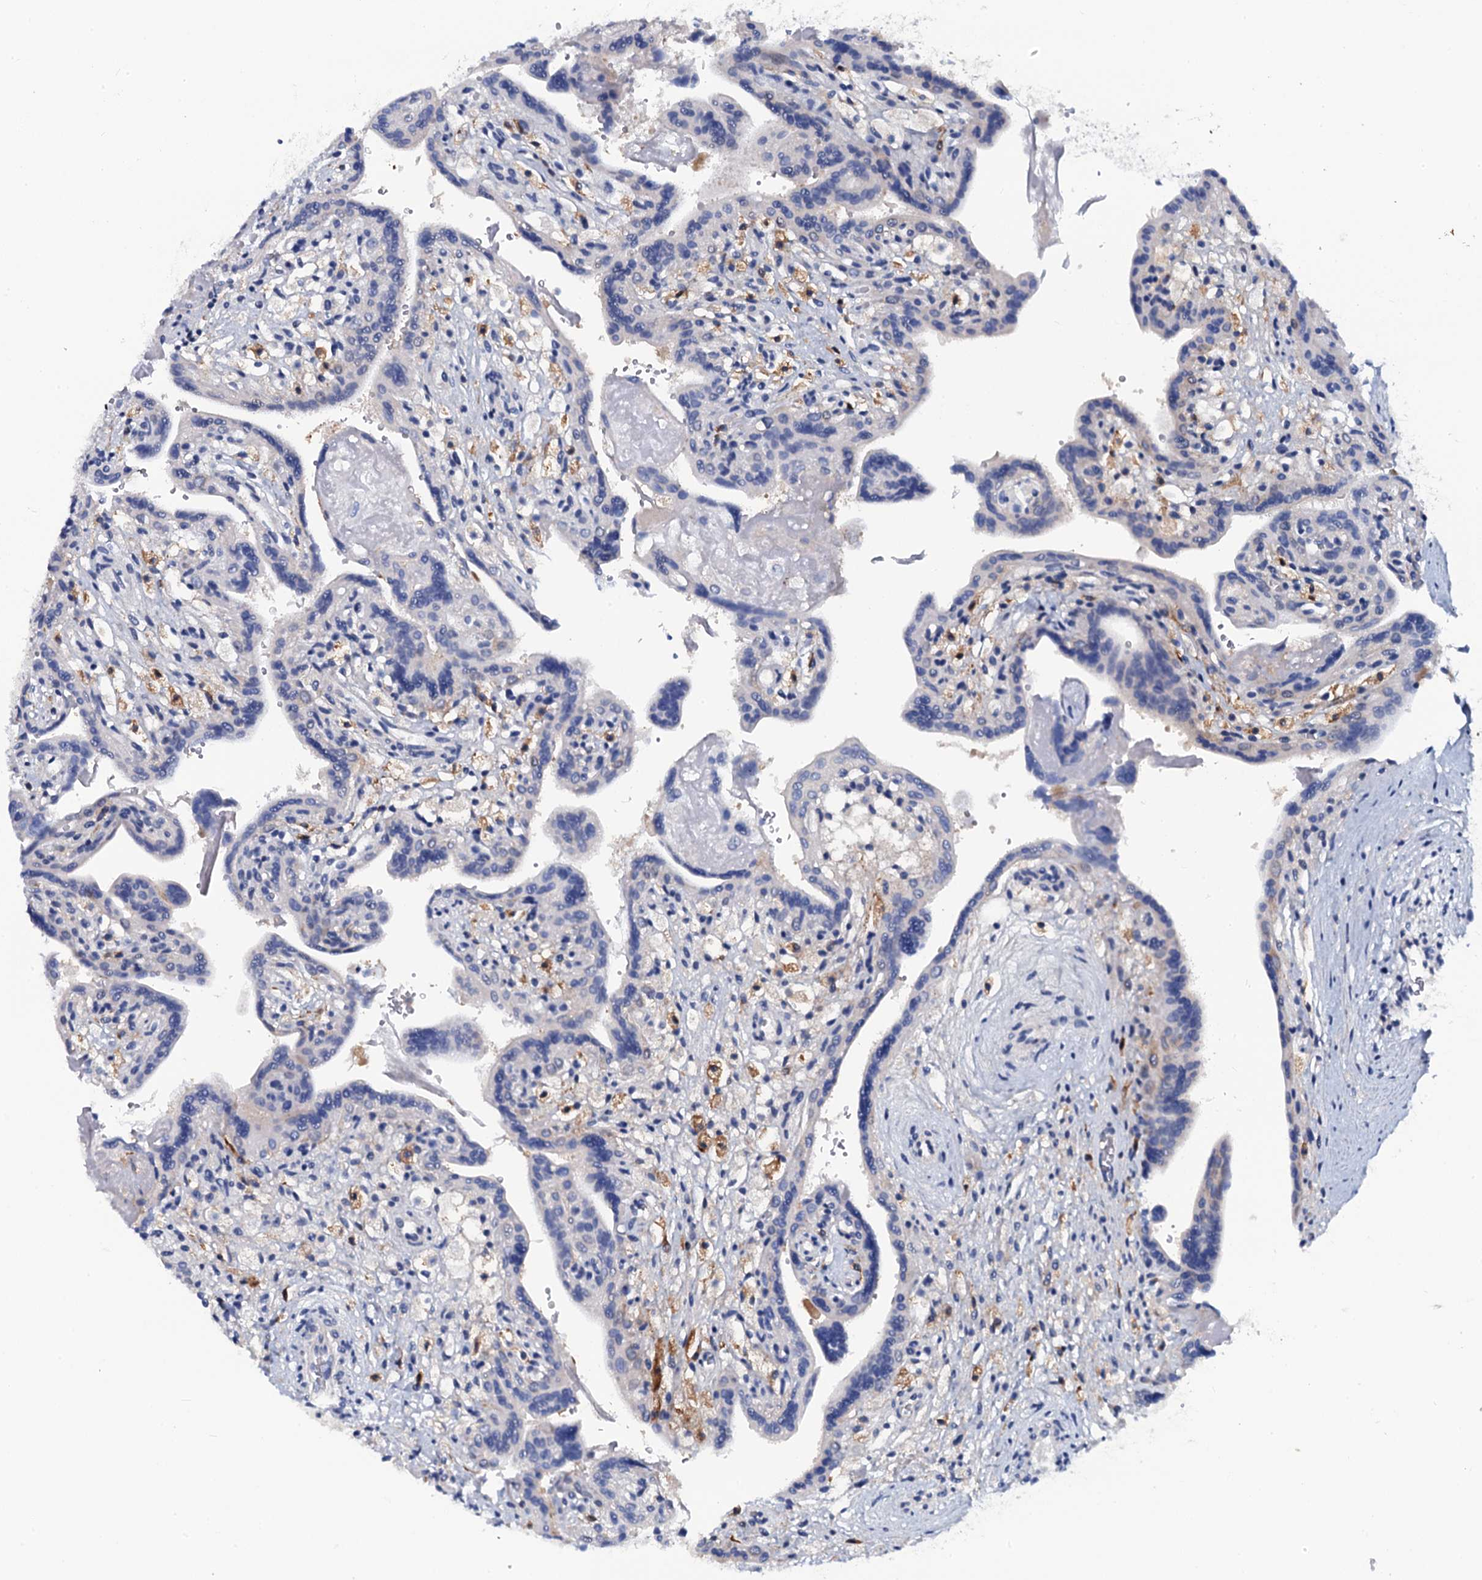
{"staining": {"intensity": "negative", "quantity": "none", "location": "none"}, "tissue": "placenta", "cell_type": "Trophoblastic cells", "image_type": "normal", "snomed": [{"axis": "morphology", "description": "Normal tissue, NOS"}, {"axis": "topography", "description": "Placenta"}], "caption": "This is an immunohistochemistry (IHC) histopathology image of benign human placenta. There is no staining in trophoblastic cells.", "gene": "OTOL1", "patient": {"sex": "female", "age": 37}}